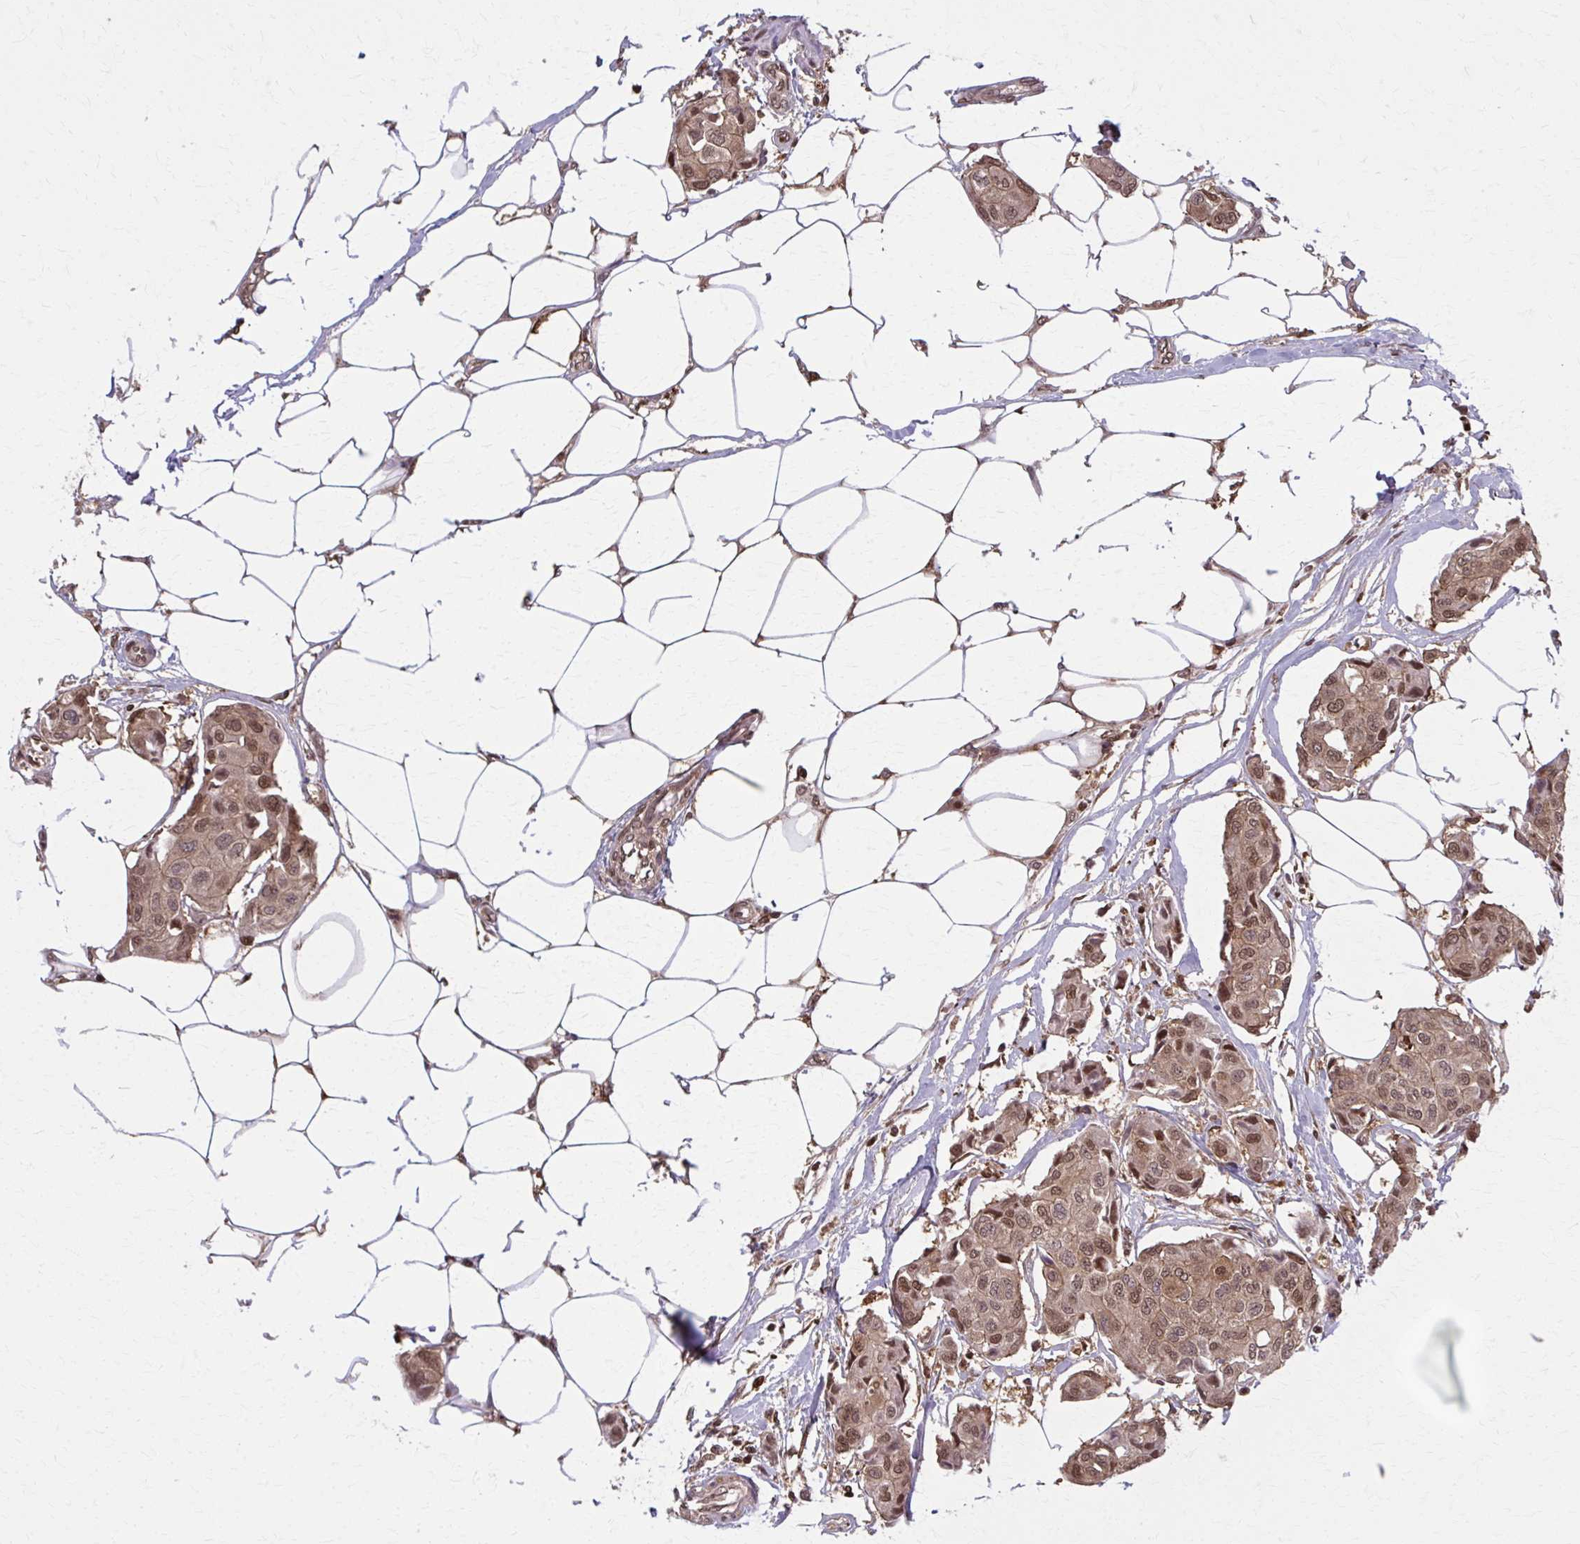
{"staining": {"intensity": "moderate", "quantity": ">75%", "location": "cytoplasmic/membranous,nuclear"}, "tissue": "breast cancer", "cell_type": "Tumor cells", "image_type": "cancer", "snomed": [{"axis": "morphology", "description": "Duct carcinoma"}, {"axis": "topography", "description": "Breast"}, {"axis": "topography", "description": "Lymph node"}], "caption": "This micrograph displays breast cancer stained with immunohistochemistry to label a protein in brown. The cytoplasmic/membranous and nuclear of tumor cells show moderate positivity for the protein. Nuclei are counter-stained blue.", "gene": "MDH1", "patient": {"sex": "female", "age": 80}}